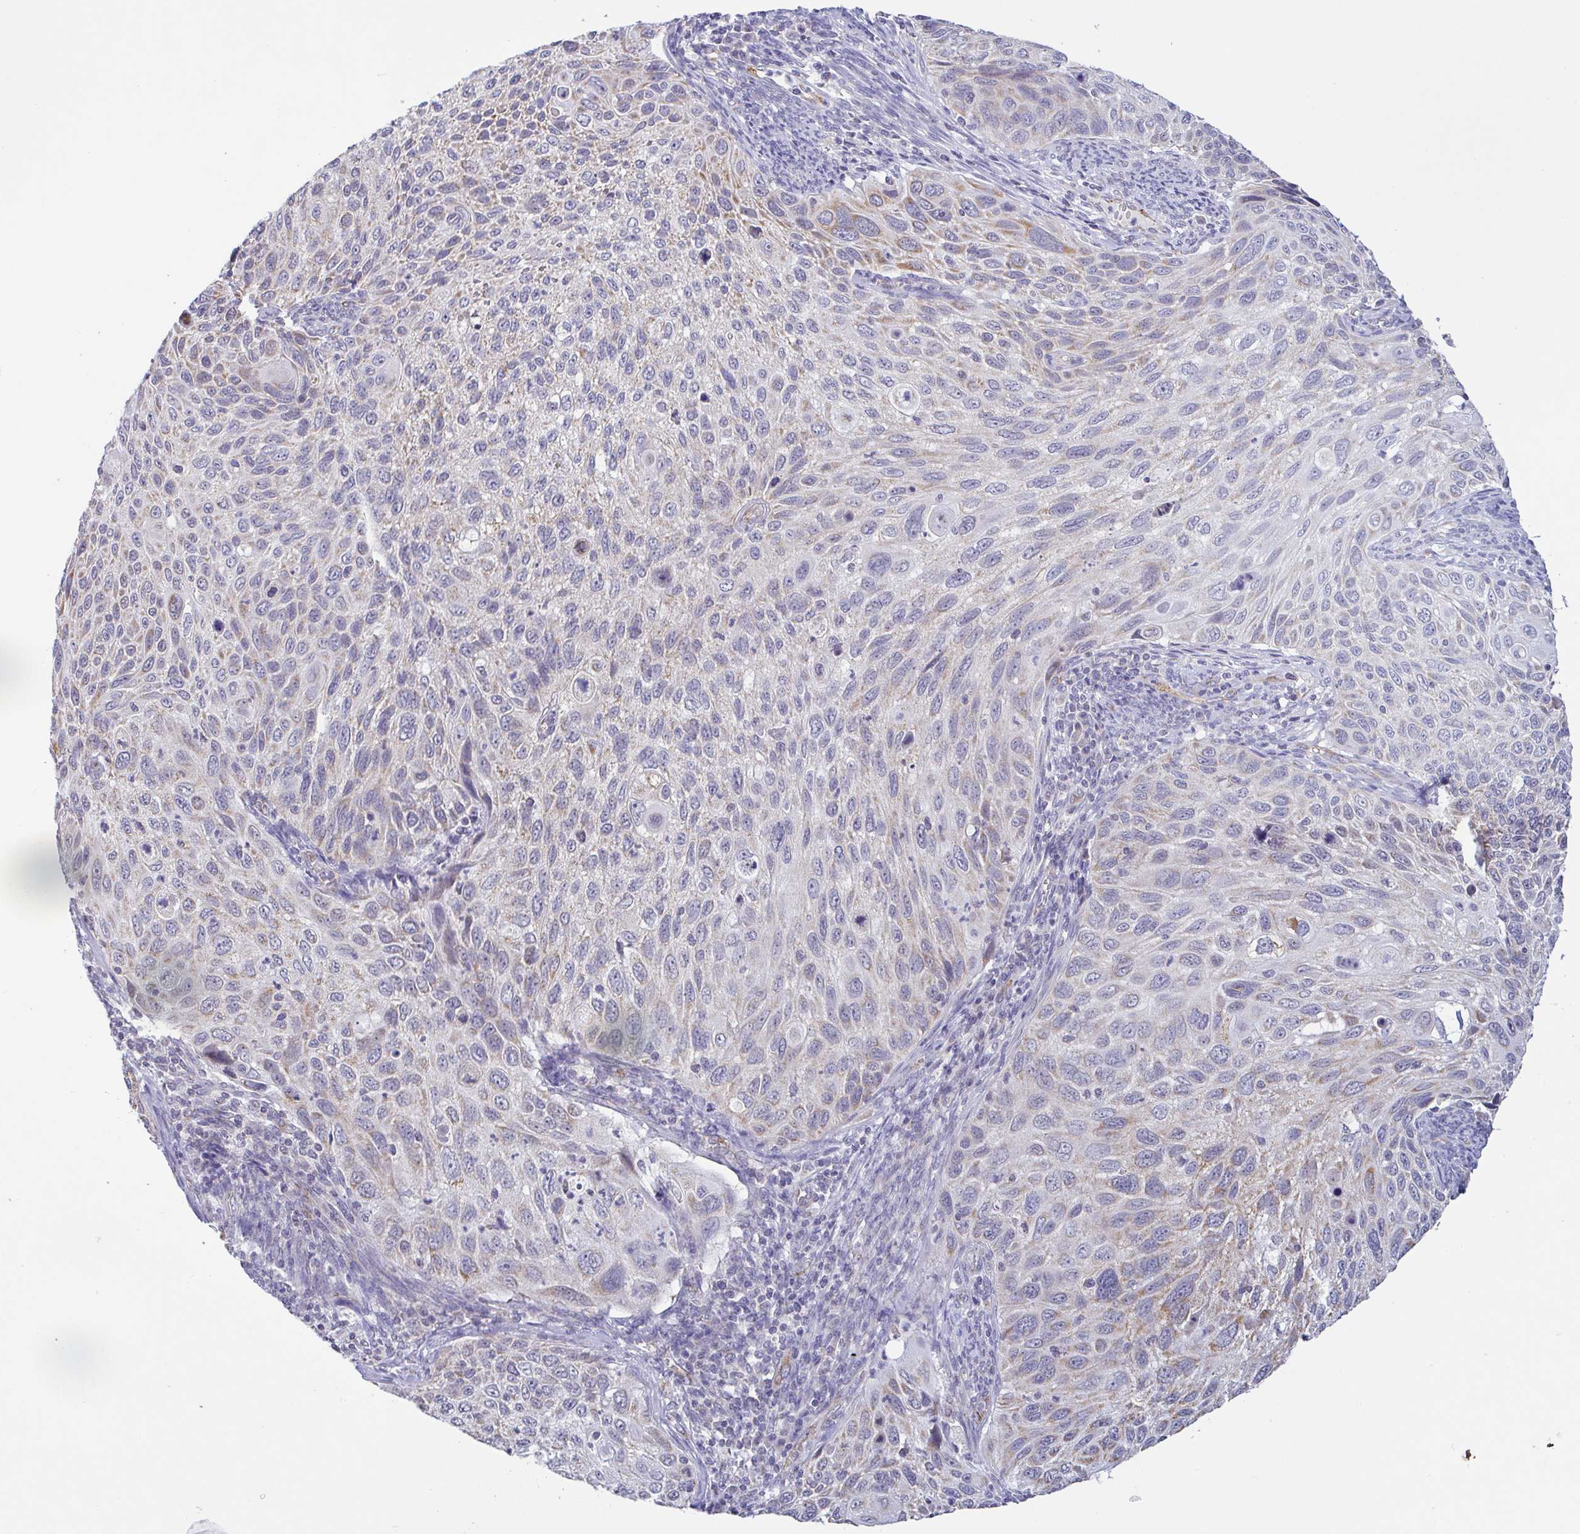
{"staining": {"intensity": "weak", "quantity": "<25%", "location": "cytoplasmic/membranous"}, "tissue": "cervical cancer", "cell_type": "Tumor cells", "image_type": "cancer", "snomed": [{"axis": "morphology", "description": "Squamous cell carcinoma, NOS"}, {"axis": "topography", "description": "Cervix"}], "caption": "This is a image of immunohistochemistry (IHC) staining of squamous cell carcinoma (cervical), which shows no expression in tumor cells.", "gene": "PLCD4", "patient": {"sex": "female", "age": 70}}